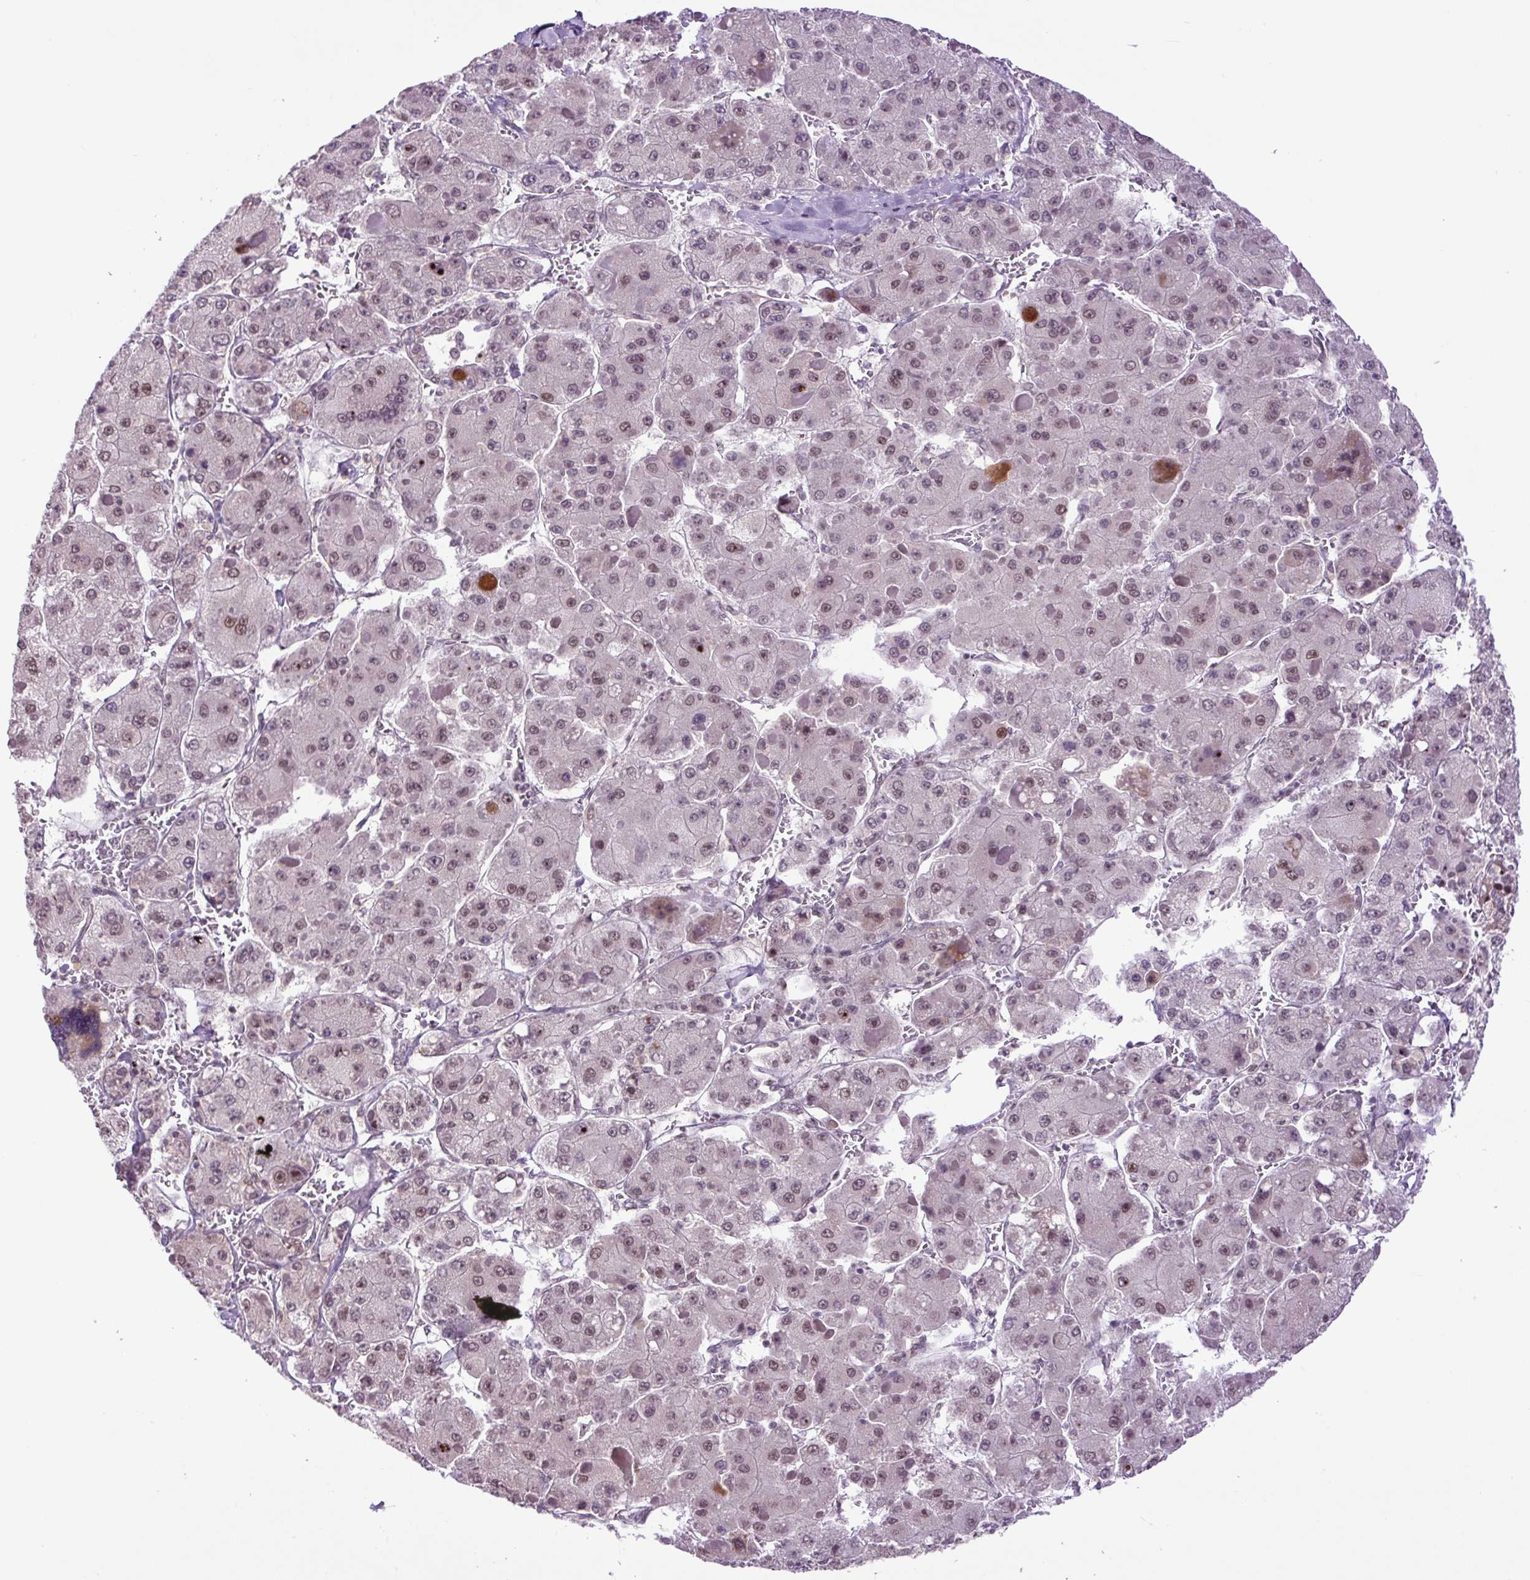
{"staining": {"intensity": "weak", "quantity": ">75%", "location": "nuclear"}, "tissue": "liver cancer", "cell_type": "Tumor cells", "image_type": "cancer", "snomed": [{"axis": "morphology", "description": "Carcinoma, Hepatocellular, NOS"}, {"axis": "topography", "description": "Liver"}], "caption": "This photomicrograph demonstrates IHC staining of human liver hepatocellular carcinoma, with low weak nuclear expression in approximately >75% of tumor cells.", "gene": "KPNA1", "patient": {"sex": "female", "age": 73}}